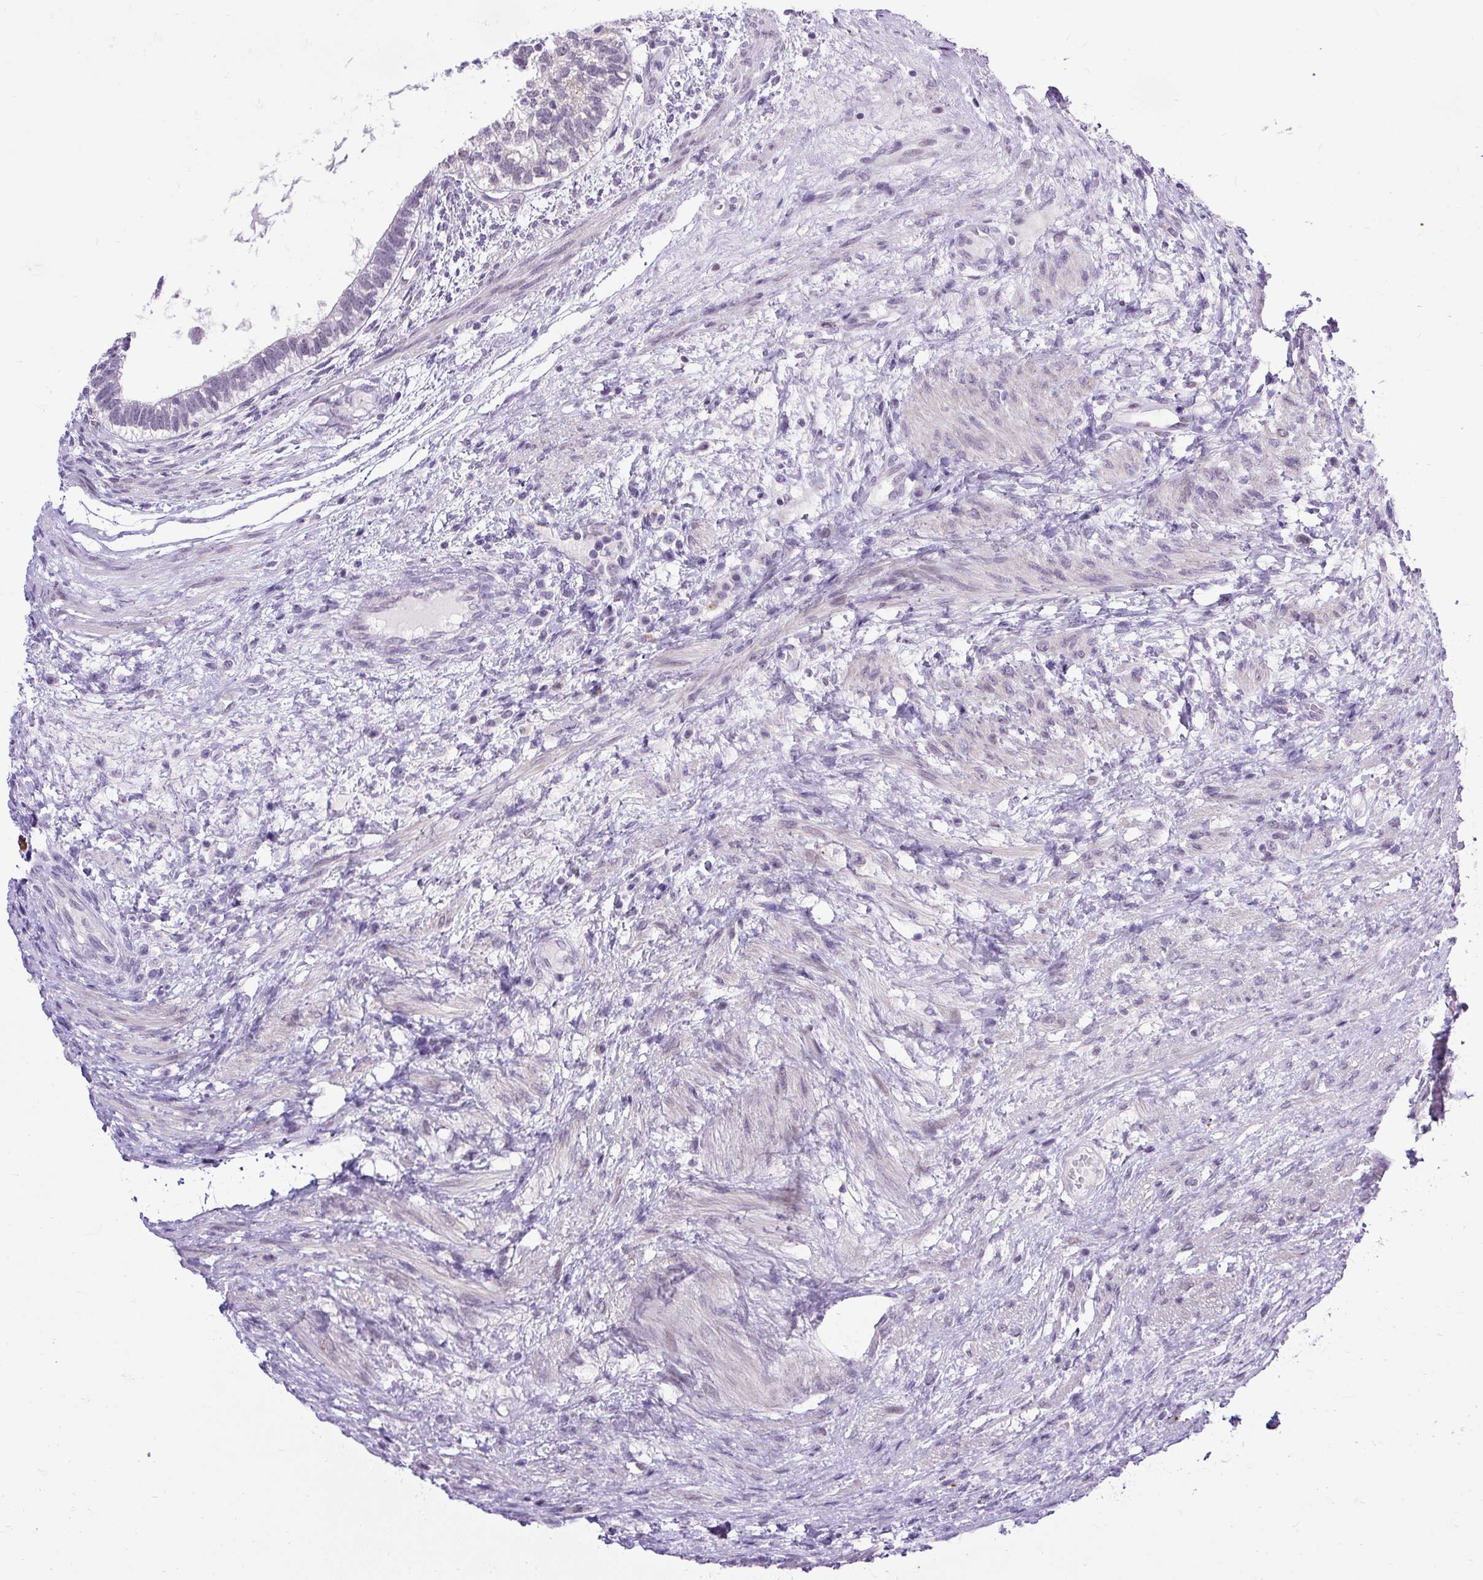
{"staining": {"intensity": "negative", "quantity": "none", "location": "none"}, "tissue": "testis cancer", "cell_type": "Tumor cells", "image_type": "cancer", "snomed": [{"axis": "morphology", "description": "Carcinoma, Embryonal, NOS"}, {"axis": "topography", "description": "Testis"}], "caption": "A photomicrograph of human testis cancer is negative for staining in tumor cells. Nuclei are stained in blue.", "gene": "WNT10B", "patient": {"sex": "male", "age": 26}}